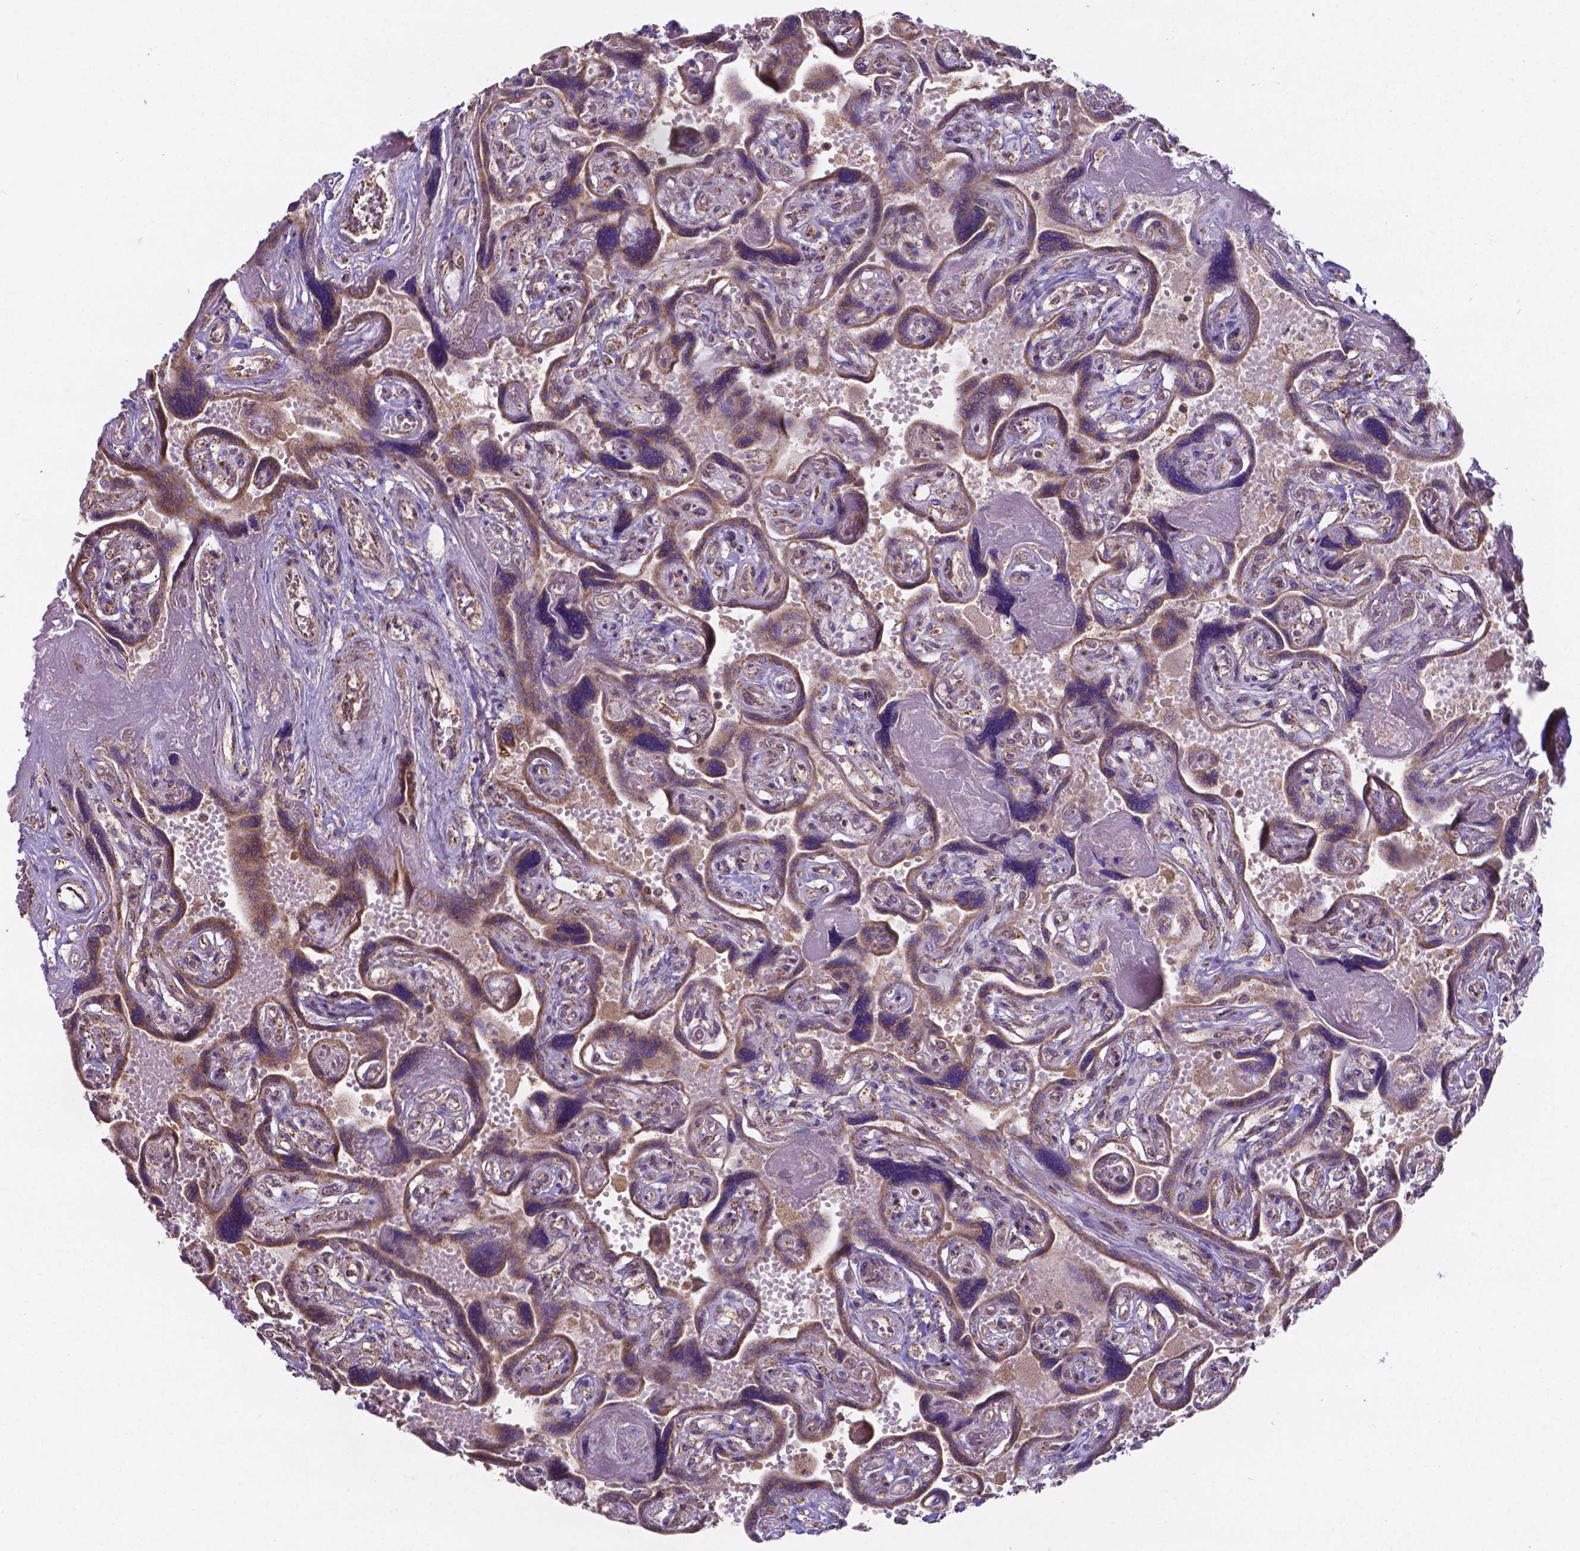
{"staining": {"intensity": "weak", "quantity": "25%-75%", "location": "cytoplasmic/membranous"}, "tissue": "placenta", "cell_type": "Decidual cells", "image_type": "normal", "snomed": [{"axis": "morphology", "description": "Normal tissue, NOS"}, {"axis": "topography", "description": "Placenta"}], "caption": "A brown stain shows weak cytoplasmic/membranous staining of a protein in decidual cells of normal human placenta. The staining is performed using DAB (3,3'-diaminobenzidine) brown chromogen to label protein expression. The nuclei are counter-stained blue using hematoxylin.", "gene": "FAM114A1", "patient": {"sex": "female", "age": 32}}